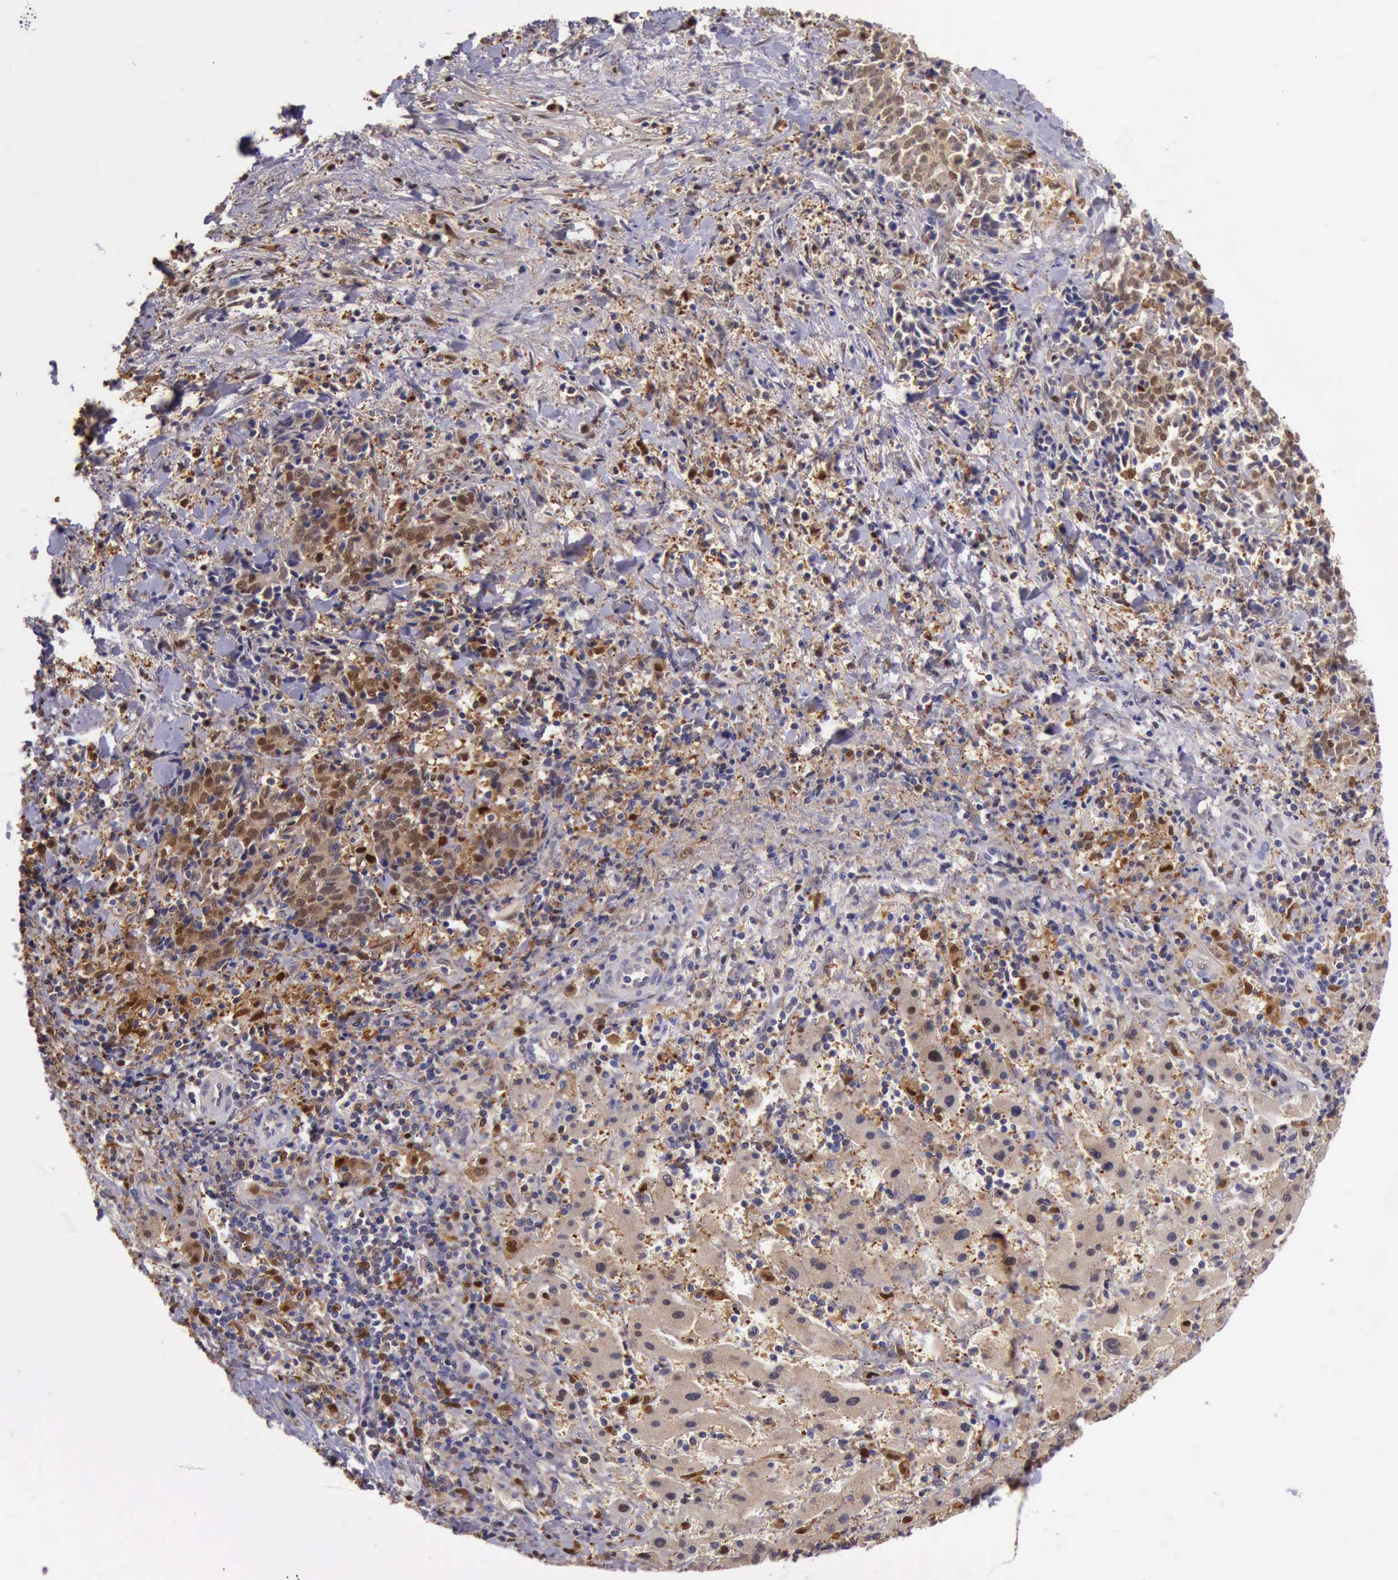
{"staining": {"intensity": "moderate", "quantity": "<25%", "location": "cytoplasmic/membranous,nuclear"}, "tissue": "liver cancer", "cell_type": "Tumor cells", "image_type": "cancer", "snomed": [{"axis": "morphology", "description": "Cholangiocarcinoma"}, {"axis": "topography", "description": "Liver"}], "caption": "Immunohistochemical staining of human liver cancer (cholangiocarcinoma) reveals low levels of moderate cytoplasmic/membranous and nuclear staining in approximately <25% of tumor cells.", "gene": "TYMP", "patient": {"sex": "male", "age": 57}}